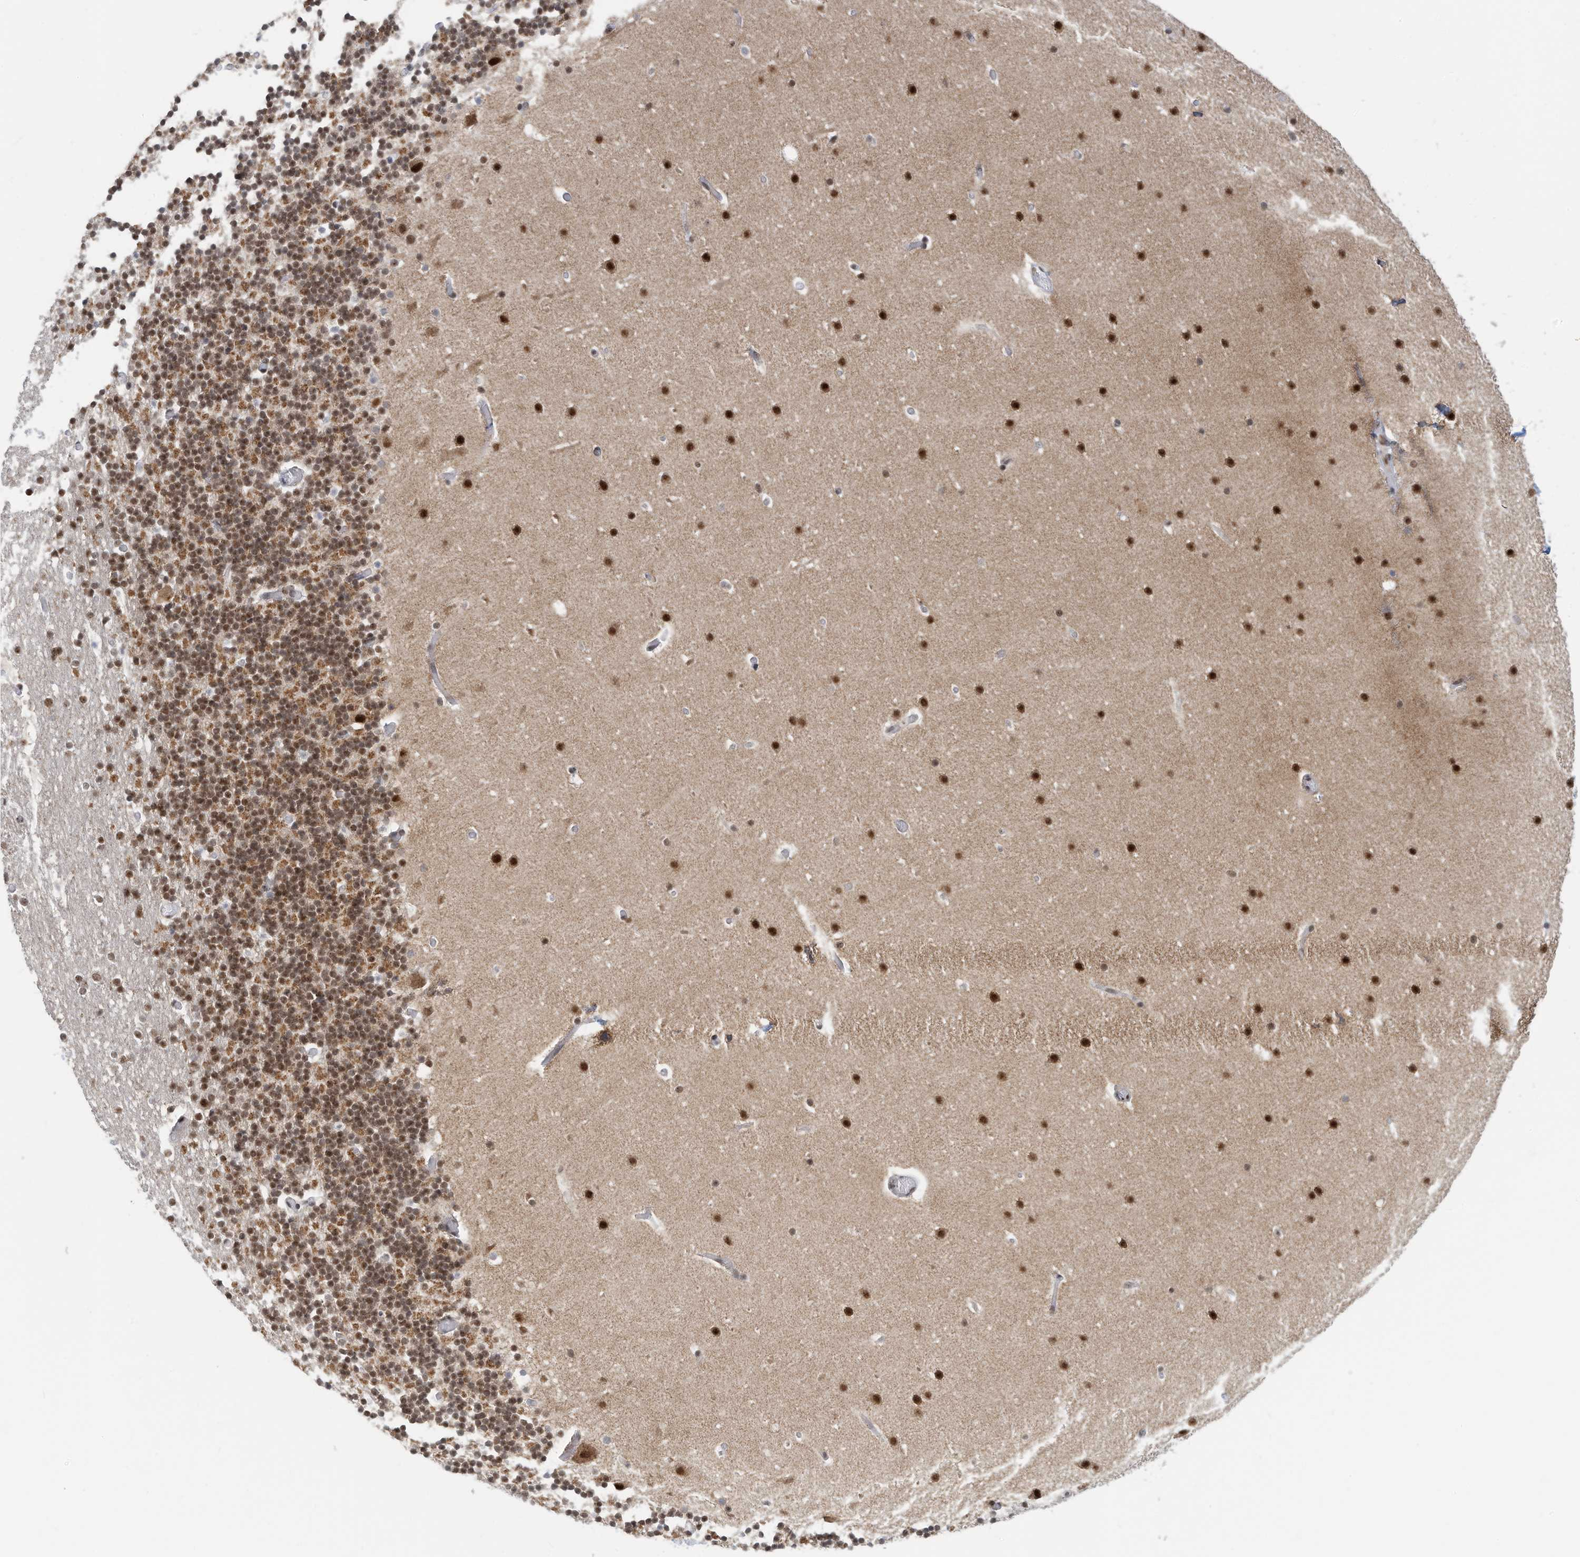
{"staining": {"intensity": "moderate", "quantity": ">75%", "location": "cytoplasmic/membranous,nuclear"}, "tissue": "cerebellum", "cell_type": "Cells in granular layer", "image_type": "normal", "snomed": [{"axis": "morphology", "description": "Normal tissue, NOS"}, {"axis": "topography", "description": "Cerebellum"}], "caption": "Cerebellum stained with a brown dye displays moderate cytoplasmic/membranous,nuclear positive positivity in about >75% of cells in granular layer.", "gene": "OGT", "patient": {"sex": "male", "age": 57}}